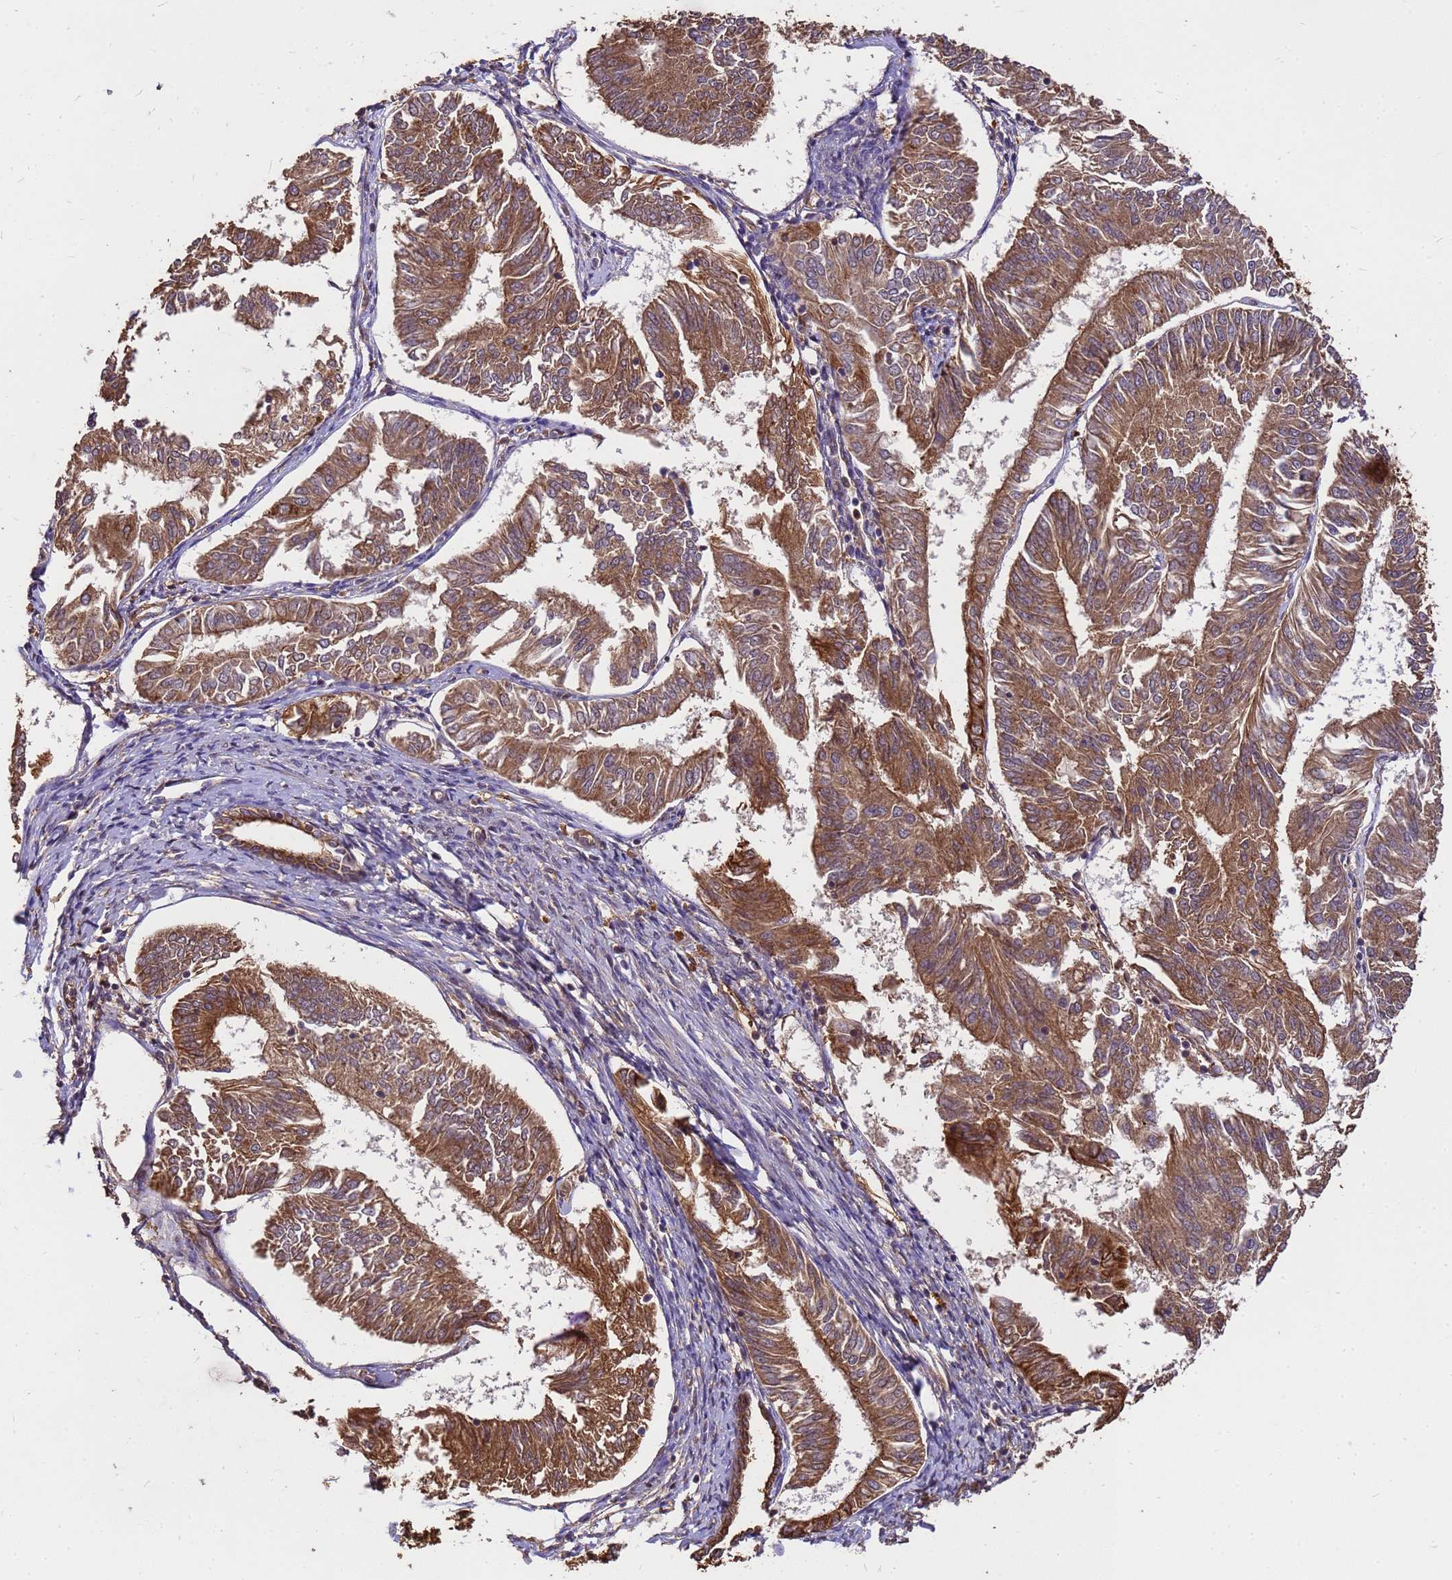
{"staining": {"intensity": "moderate", "quantity": ">75%", "location": "cytoplasmic/membranous"}, "tissue": "endometrial cancer", "cell_type": "Tumor cells", "image_type": "cancer", "snomed": [{"axis": "morphology", "description": "Adenocarcinoma, NOS"}, {"axis": "topography", "description": "Endometrium"}], "caption": "Endometrial cancer stained with a protein marker displays moderate staining in tumor cells.", "gene": "ZNF618", "patient": {"sex": "female", "age": 58}}